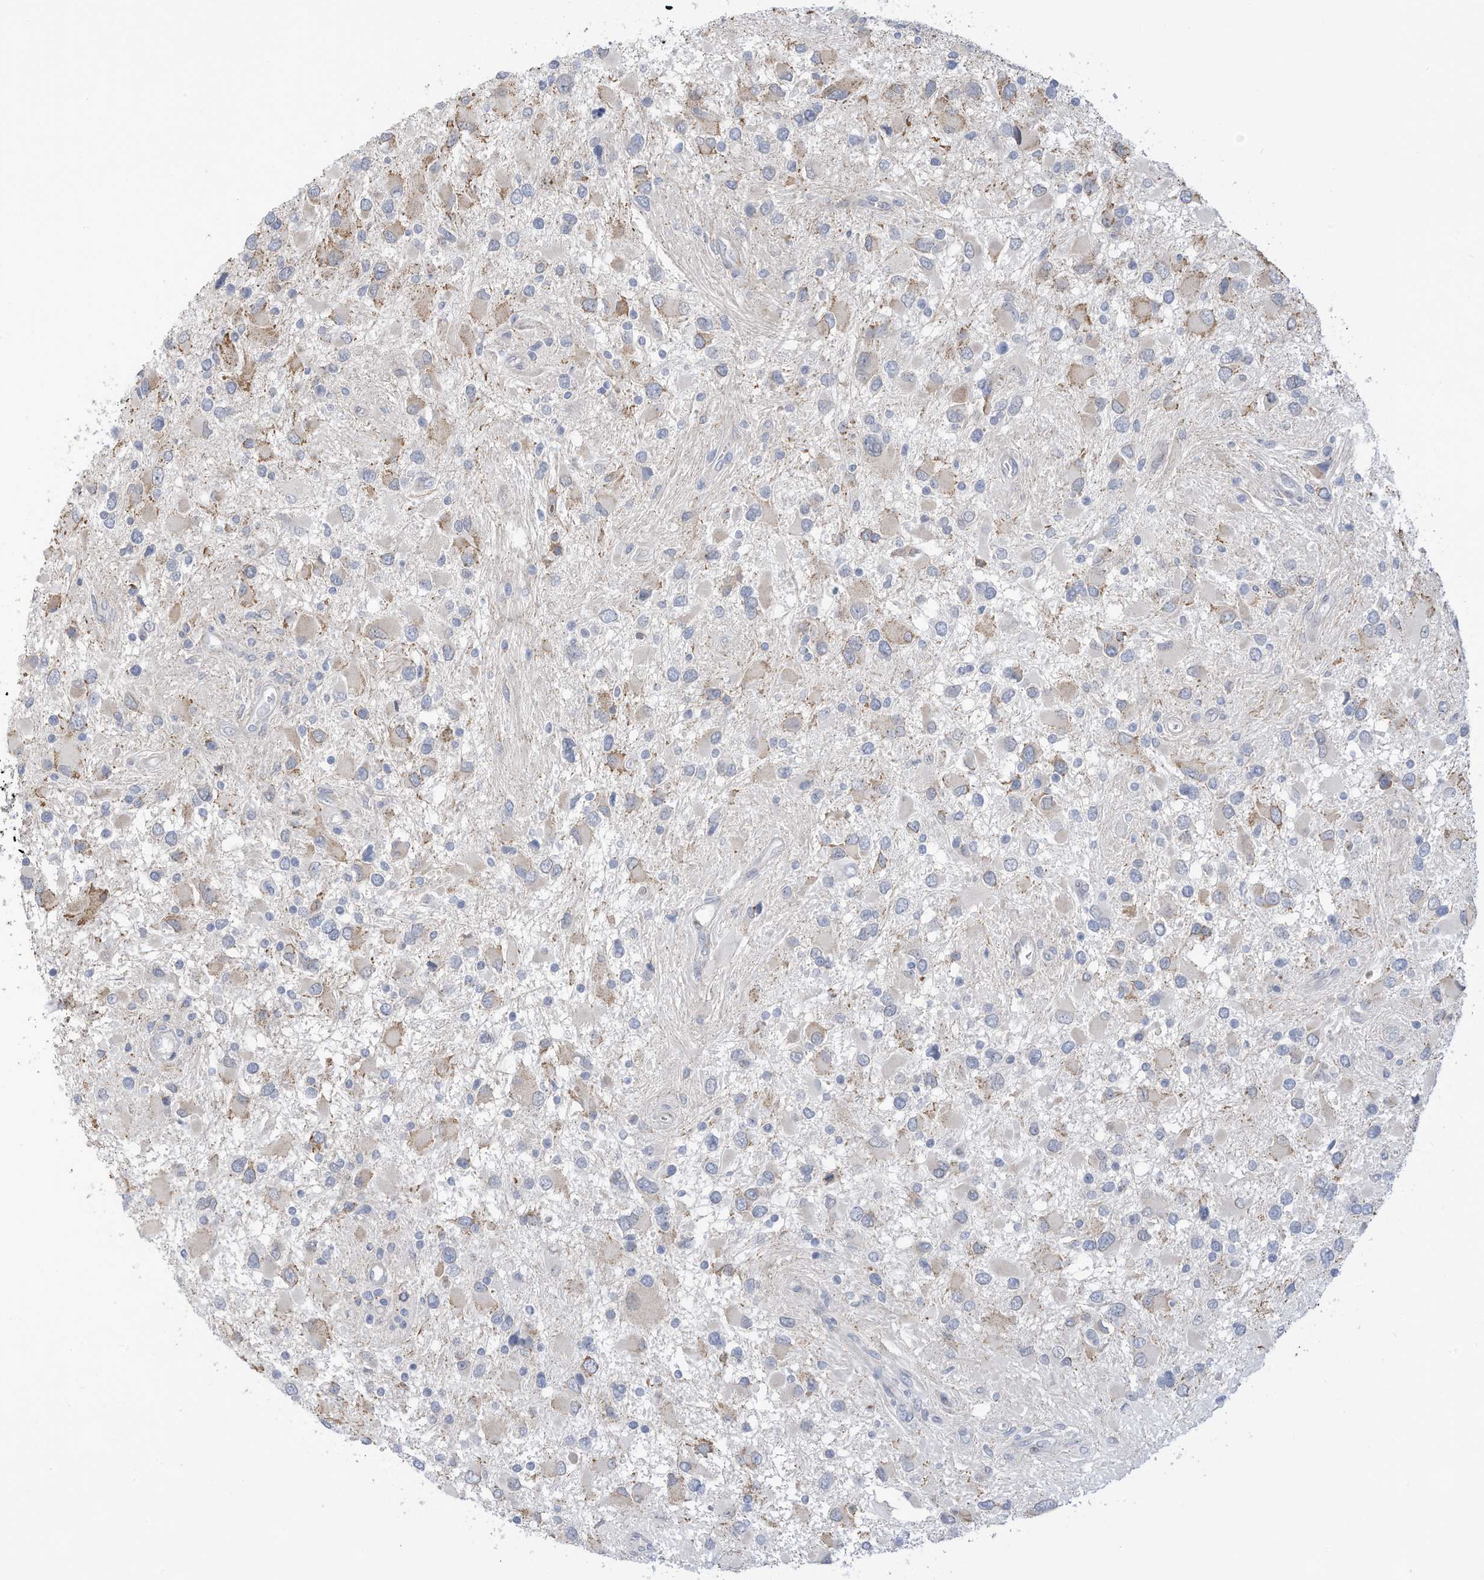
{"staining": {"intensity": "weak", "quantity": "<25%", "location": "cytoplasmic/membranous"}, "tissue": "glioma", "cell_type": "Tumor cells", "image_type": "cancer", "snomed": [{"axis": "morphology", "description": "Glioma, malignant, High grade"}, {"axis": "topography", "description": "Brain"}], "caption": "Tumor cells are negative for brown protein staining in glioma. (DAB (3,3'-diaminobenzidine) IHC, high magnification).", "gene": "ZNF292", "patient": {"sex": "male", "age": 53}}